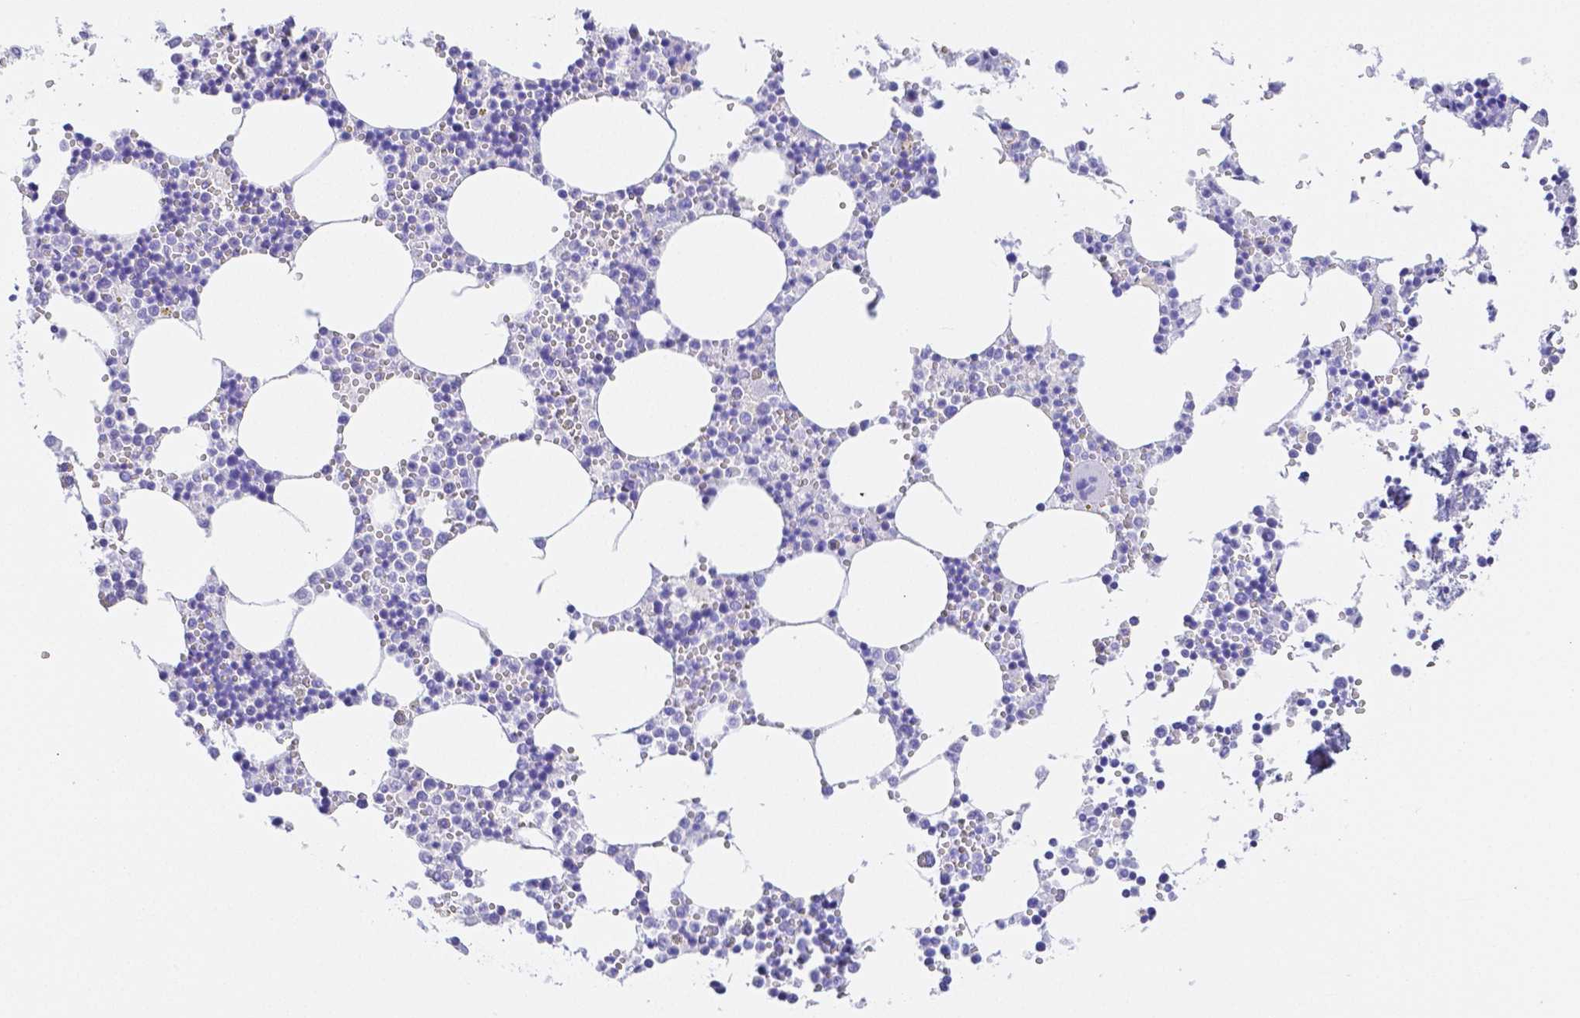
{"staining": {"intensity": "negative", "quantity": "none", "location": "none"}, "tissue": "bone marrow", "cell_type": "Hematopoietic cells", "image_type": "normal", "snomed": [{"axis": "morphology", "description": "Normal tissue, NOS"}, {"axis": "topography", "description": "Bone marrow"}], "caption": "Immunohistochemical staining of normal bone marrow shows no significant staining in hematopoietic cells.", "gene": "ZG16B", "patient": {"sex": "male", "age": 54}}